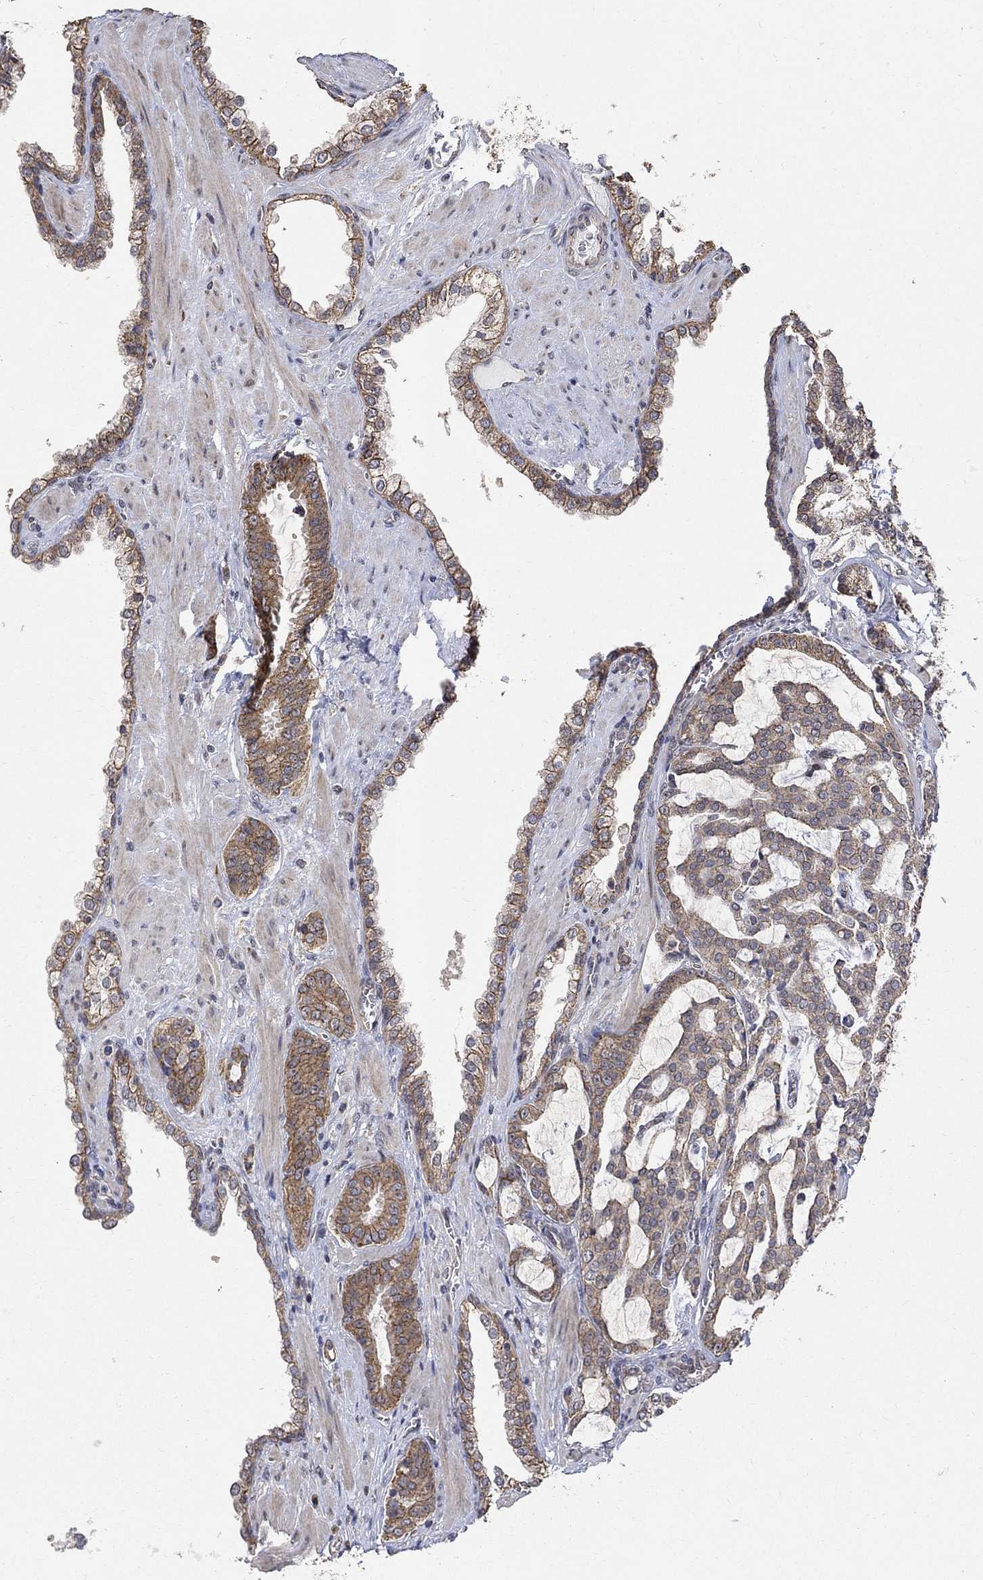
{"staining": {"intensity": "moderate", "quantity": ">75%", "location": "cytoplasmic/membranous"}, "tissue": "prostate cancer", "cell_type": "Tumor cells", "image_type": "cancer", "snomed": [{"axis": "morphology", "description": "Adenocarcinoma, NOS"}, {"axis": "topography", "description": "Prostate"}], "caption": "Protein expression by immunohistochemistry exhibits moderate cytoplasmic/membranous staining in approximately >75% of tumor cells in prostate cancer. Nuclei are stained in blue.", "gene": "ANKRA2", "patient": {"sex": "male", "age": 67}}